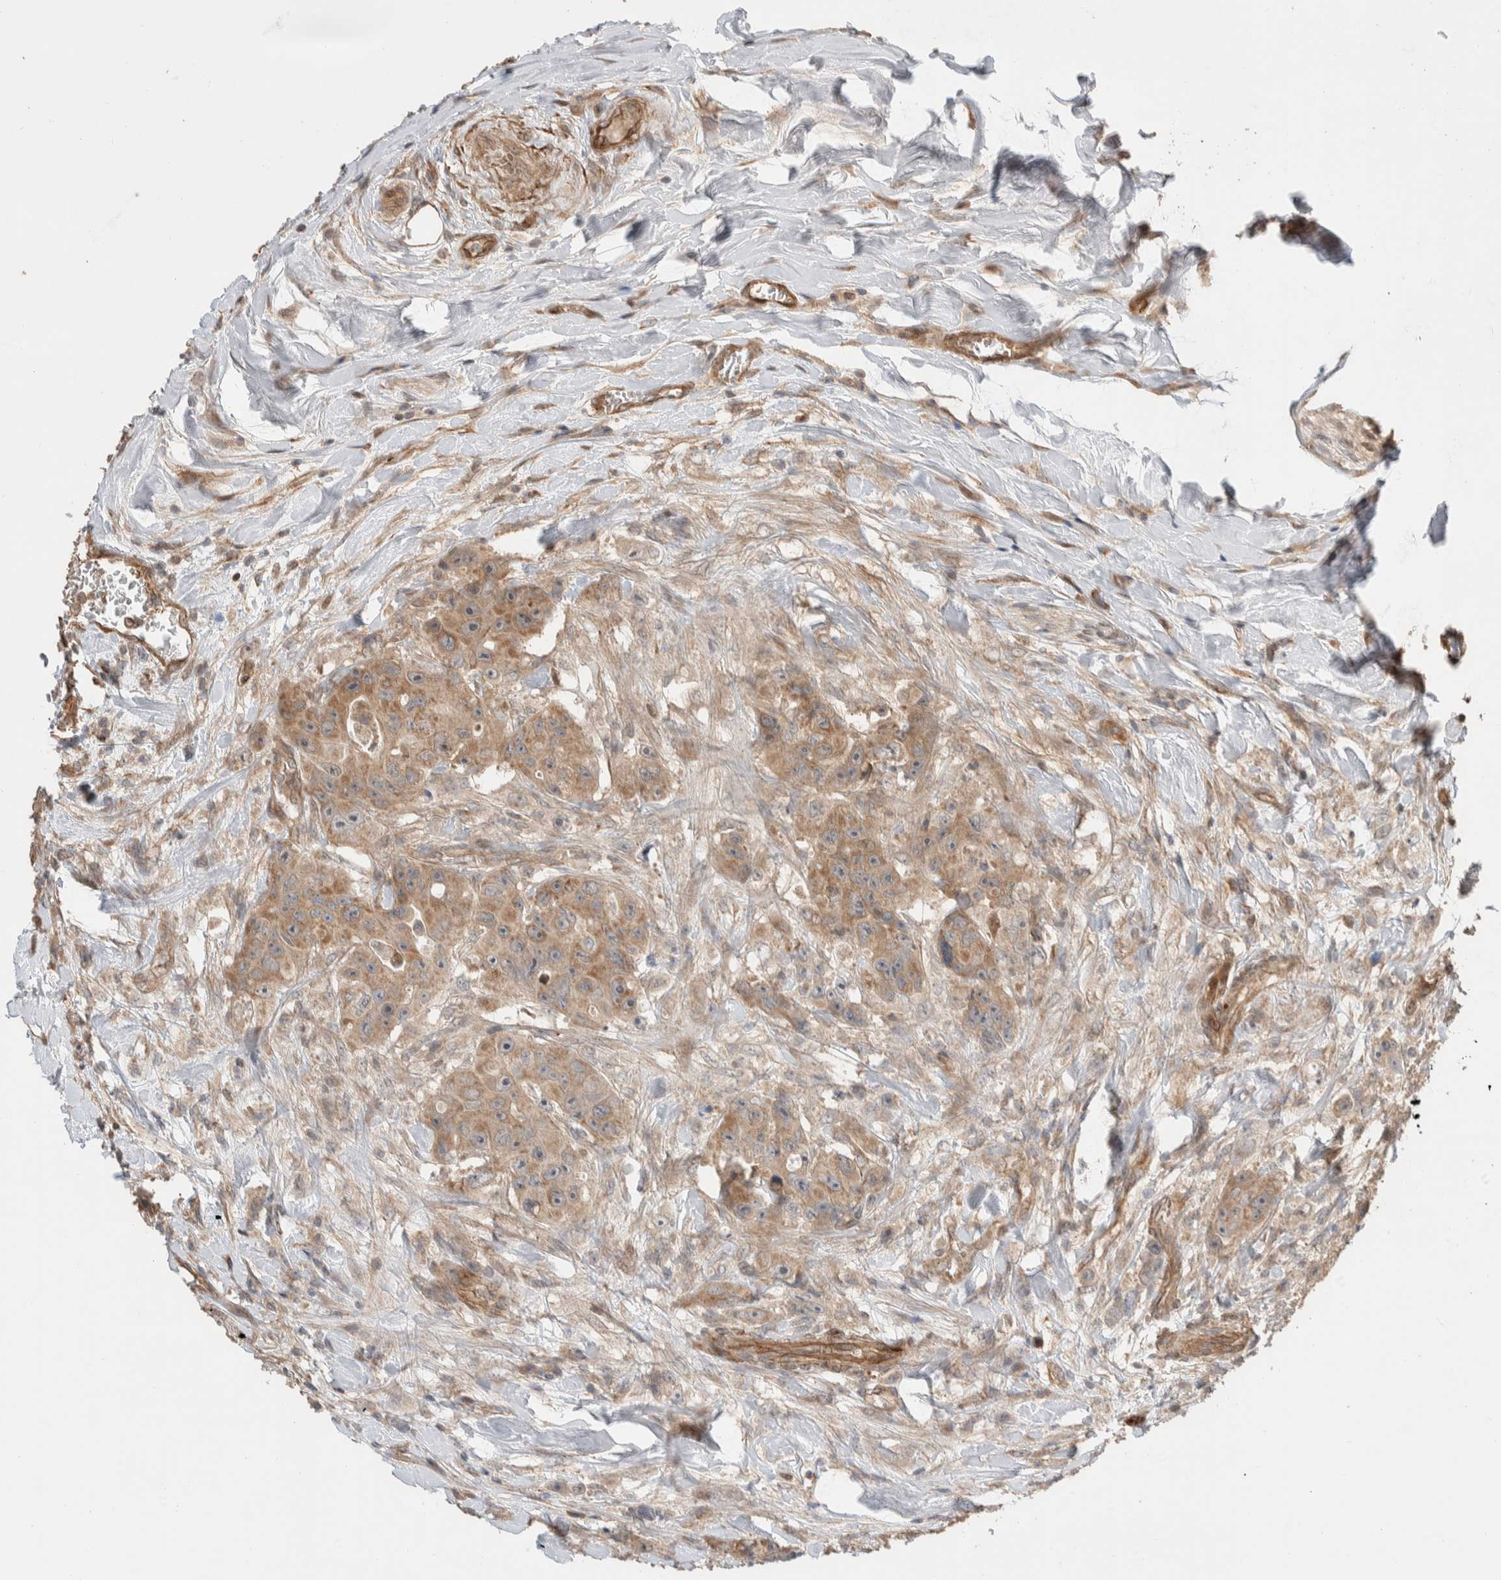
{"staining": {"intensity": "moderate", "quantity": ">75%", "location": "cytoplasmic/membranous"}, "tissue": "colorectal cancer", "cell_type": "Tumor cells", "image_type": "cancer", "snomed": [{"axis": "morphology", "description": "Adenocarcinoma, NOS"}, {"axis": "topography", "description": "Colon"}], "caption": "Tumor cells demonstrate medium levels of moderate cytoplasmic/membranous positivity in about >75% of cells in colorectal adenocarcinoma. (brown staining indicates protein expression, while blue staining denotes nuclei).", "gene": "ERC1", "patient": {"sex": "female", "age": 46}}